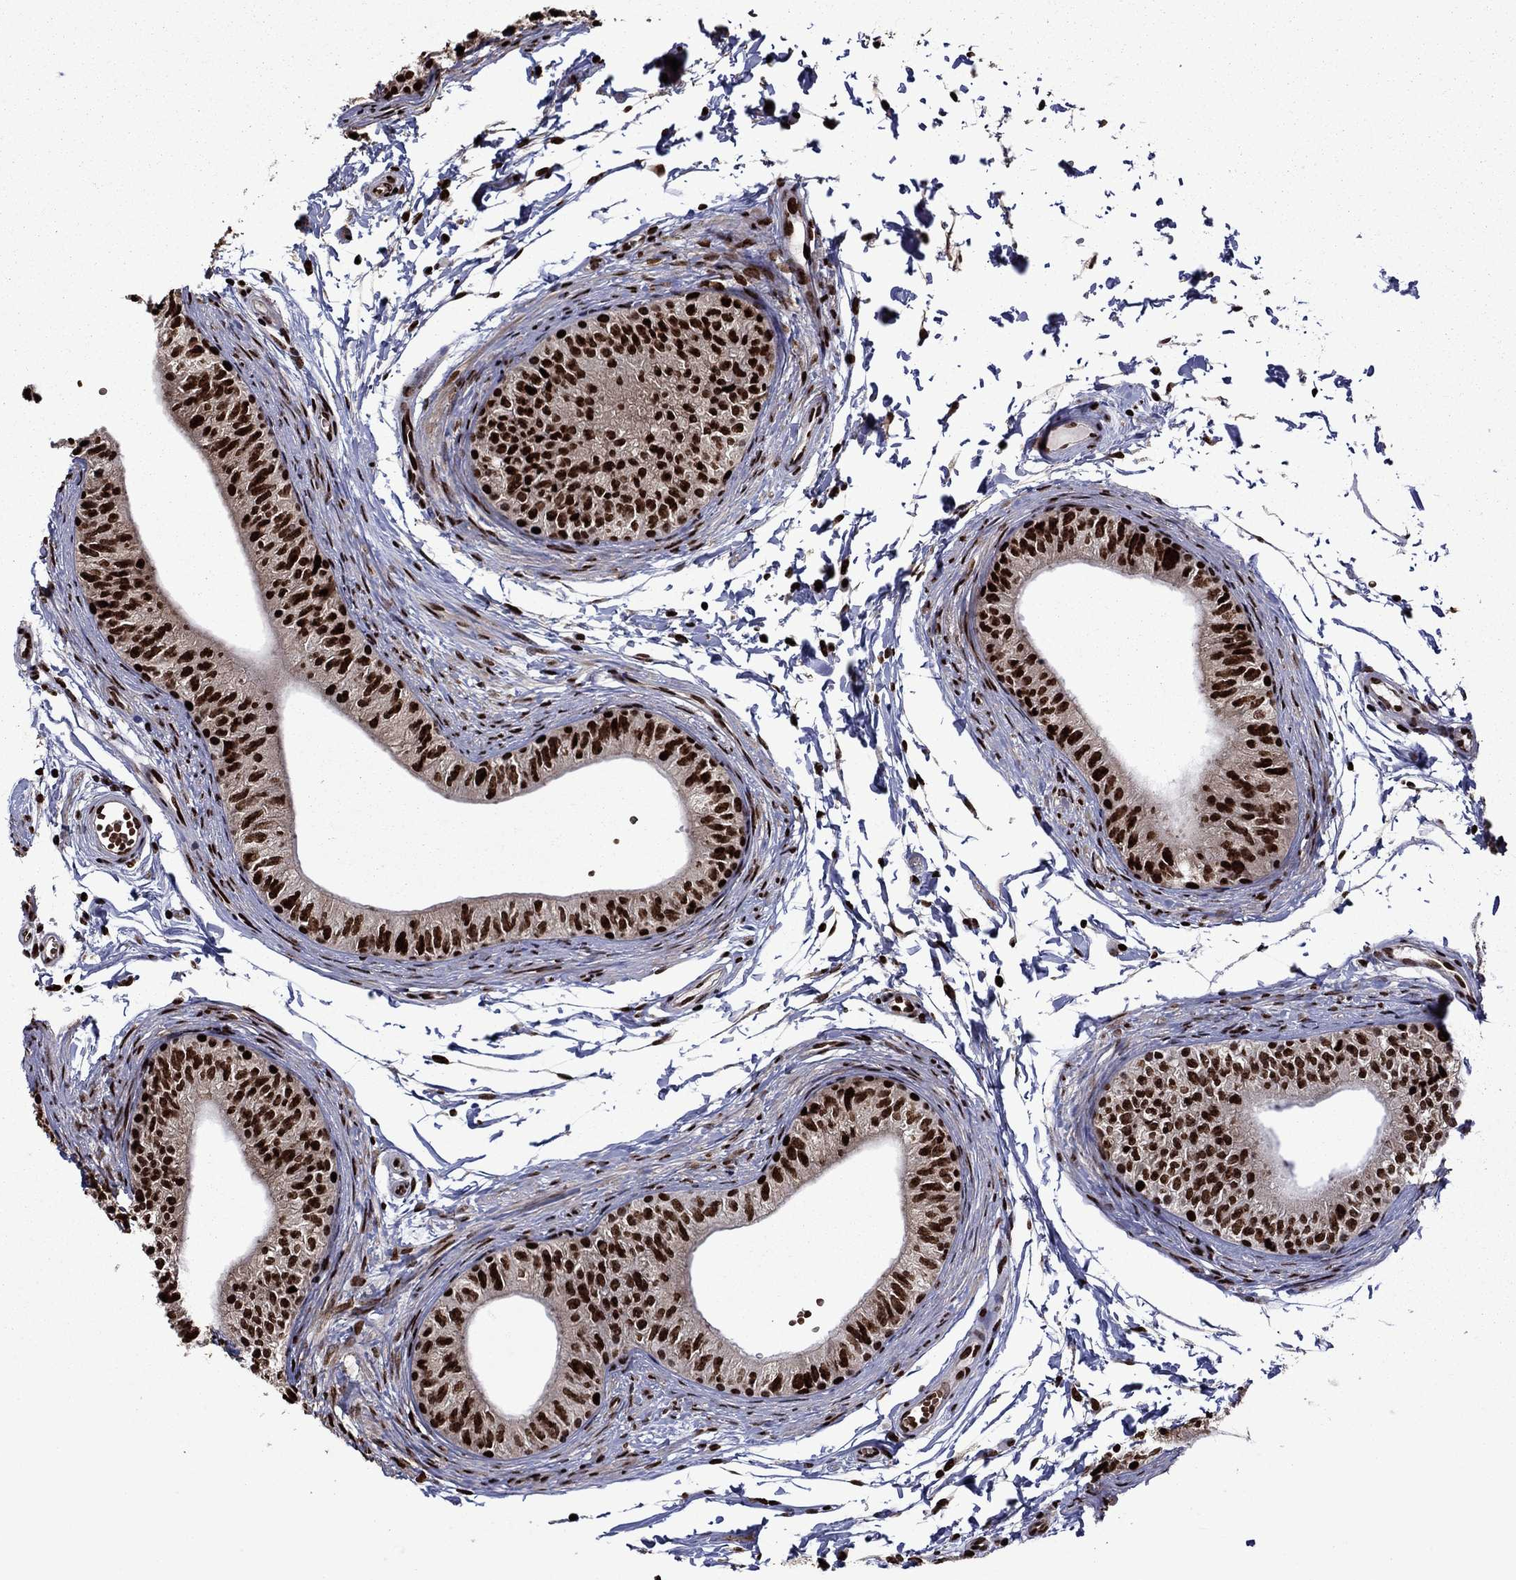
{"staining": {"intensity": "strong", "quantity": ">75%", "location": "nuclear"}, "tissue": "epididymis", "cell_type": "Glandular cells", "image_type": "normal", "snomed": [{"axis": "morphology", "description": "Normal tissue, NOS"}, {"axis": "topography", "description": "Epididymis"}], "caption": "This is an image of IHC staining of unremarkable epididymis, which shows strong staining in the nuclear of glandular cells.", "gene": "LIMK1", "patient": {"sex": "male", "age": 22}}